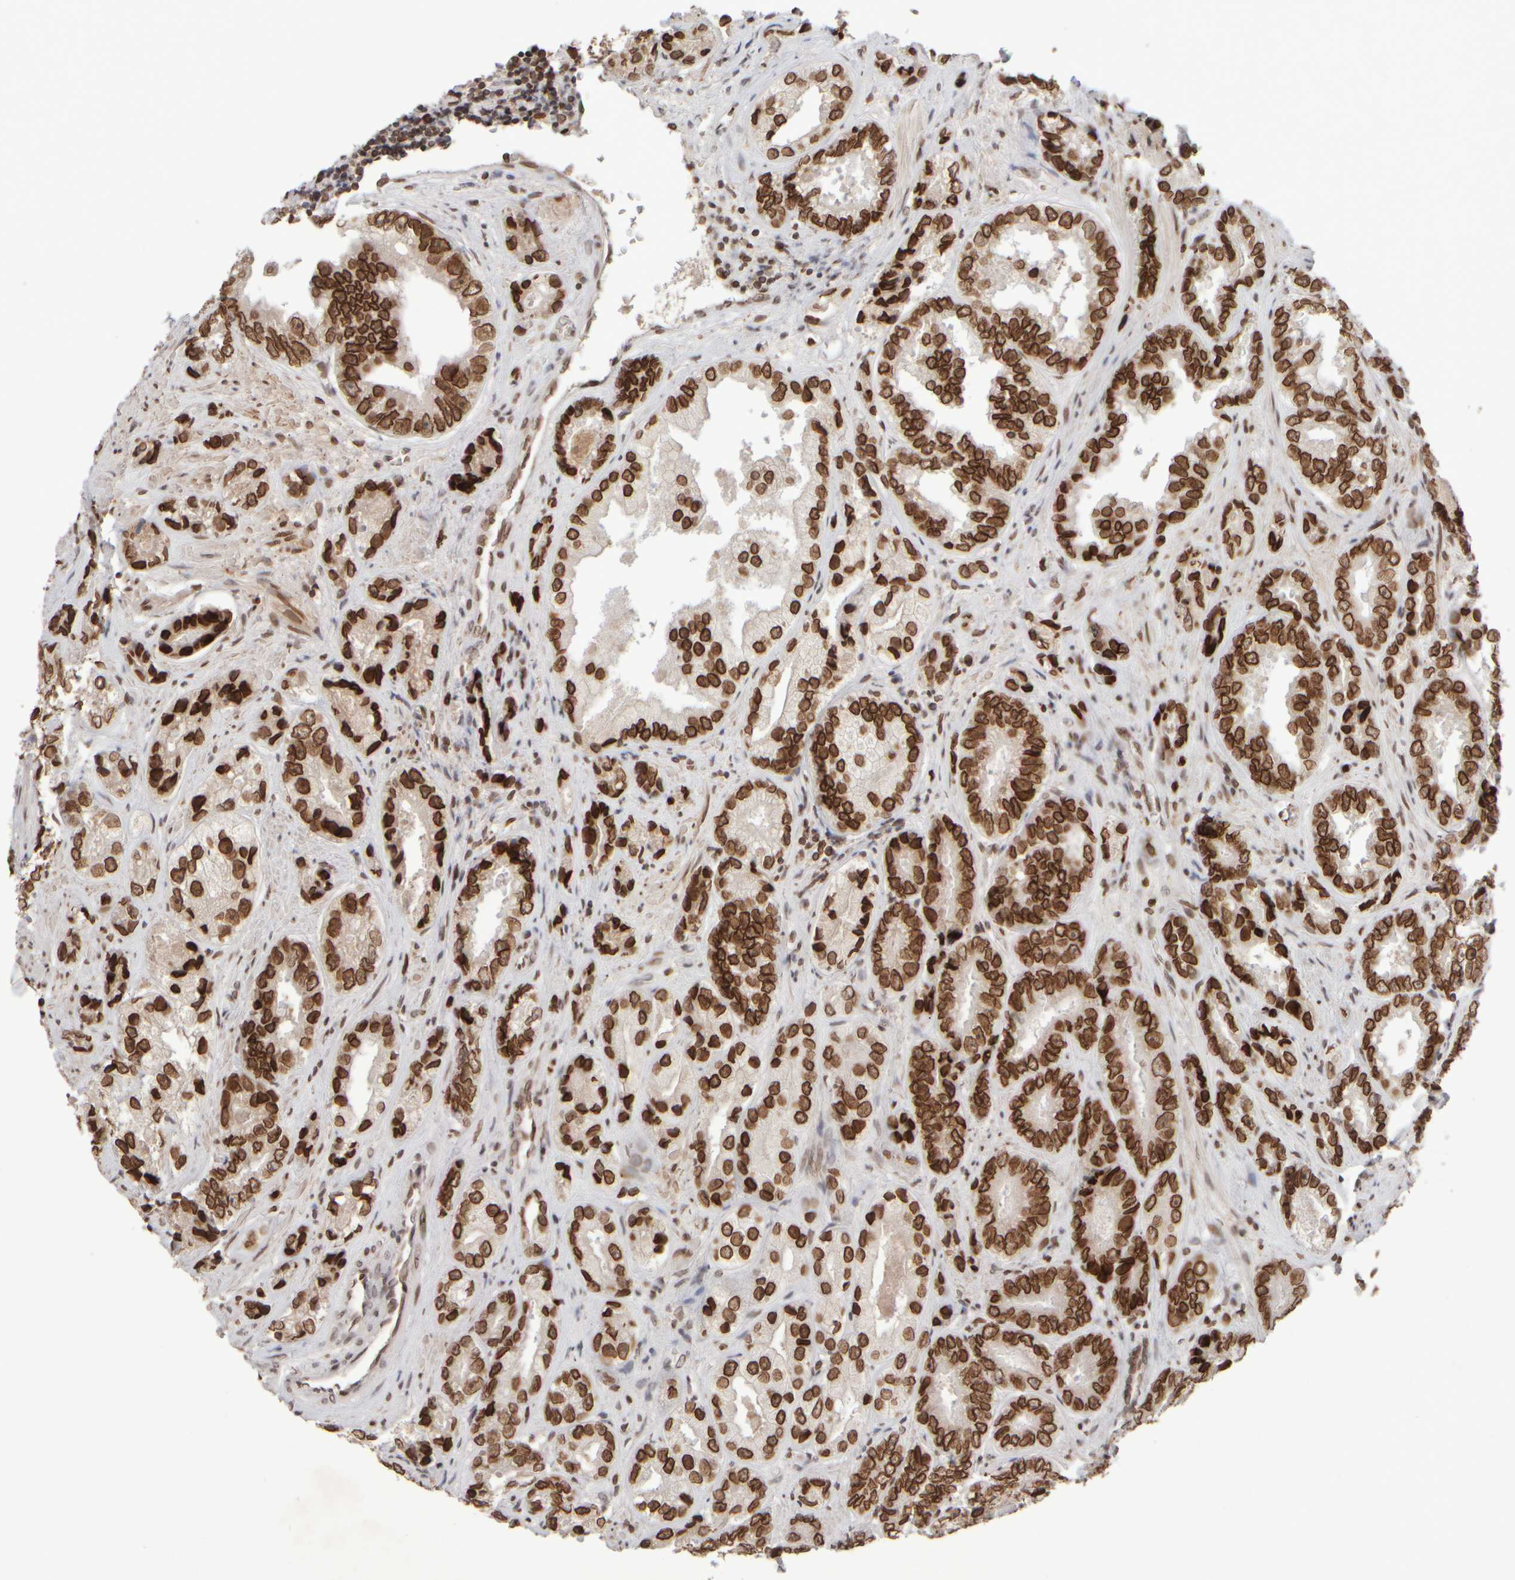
{"staining": {"intensity": "strong", "quantity": ">75%", "location": "cytoplasmic/membranous,nuclear"}, "tissue": "prostate cancer", "cell_type": "Tumor cells", "image_type": "cancer", "snomed": [{"axis": "morphology", "description": "Adenocarcinoma, High grade"}, {"axis": "topography", "description": "Prostate"}], "caption": "This photomicrograph reveals high-grade adenocarcinoma (prostate) stained with immunohistochemistry to label a protein in brown. The cytoplasmic/membranous and nuclear of tumor cells show strong positivity for the protein. Nuclei are counter-stained blue.", "gene": "ZC3HC1", "patient": {"sex": "male", "age": 61}}